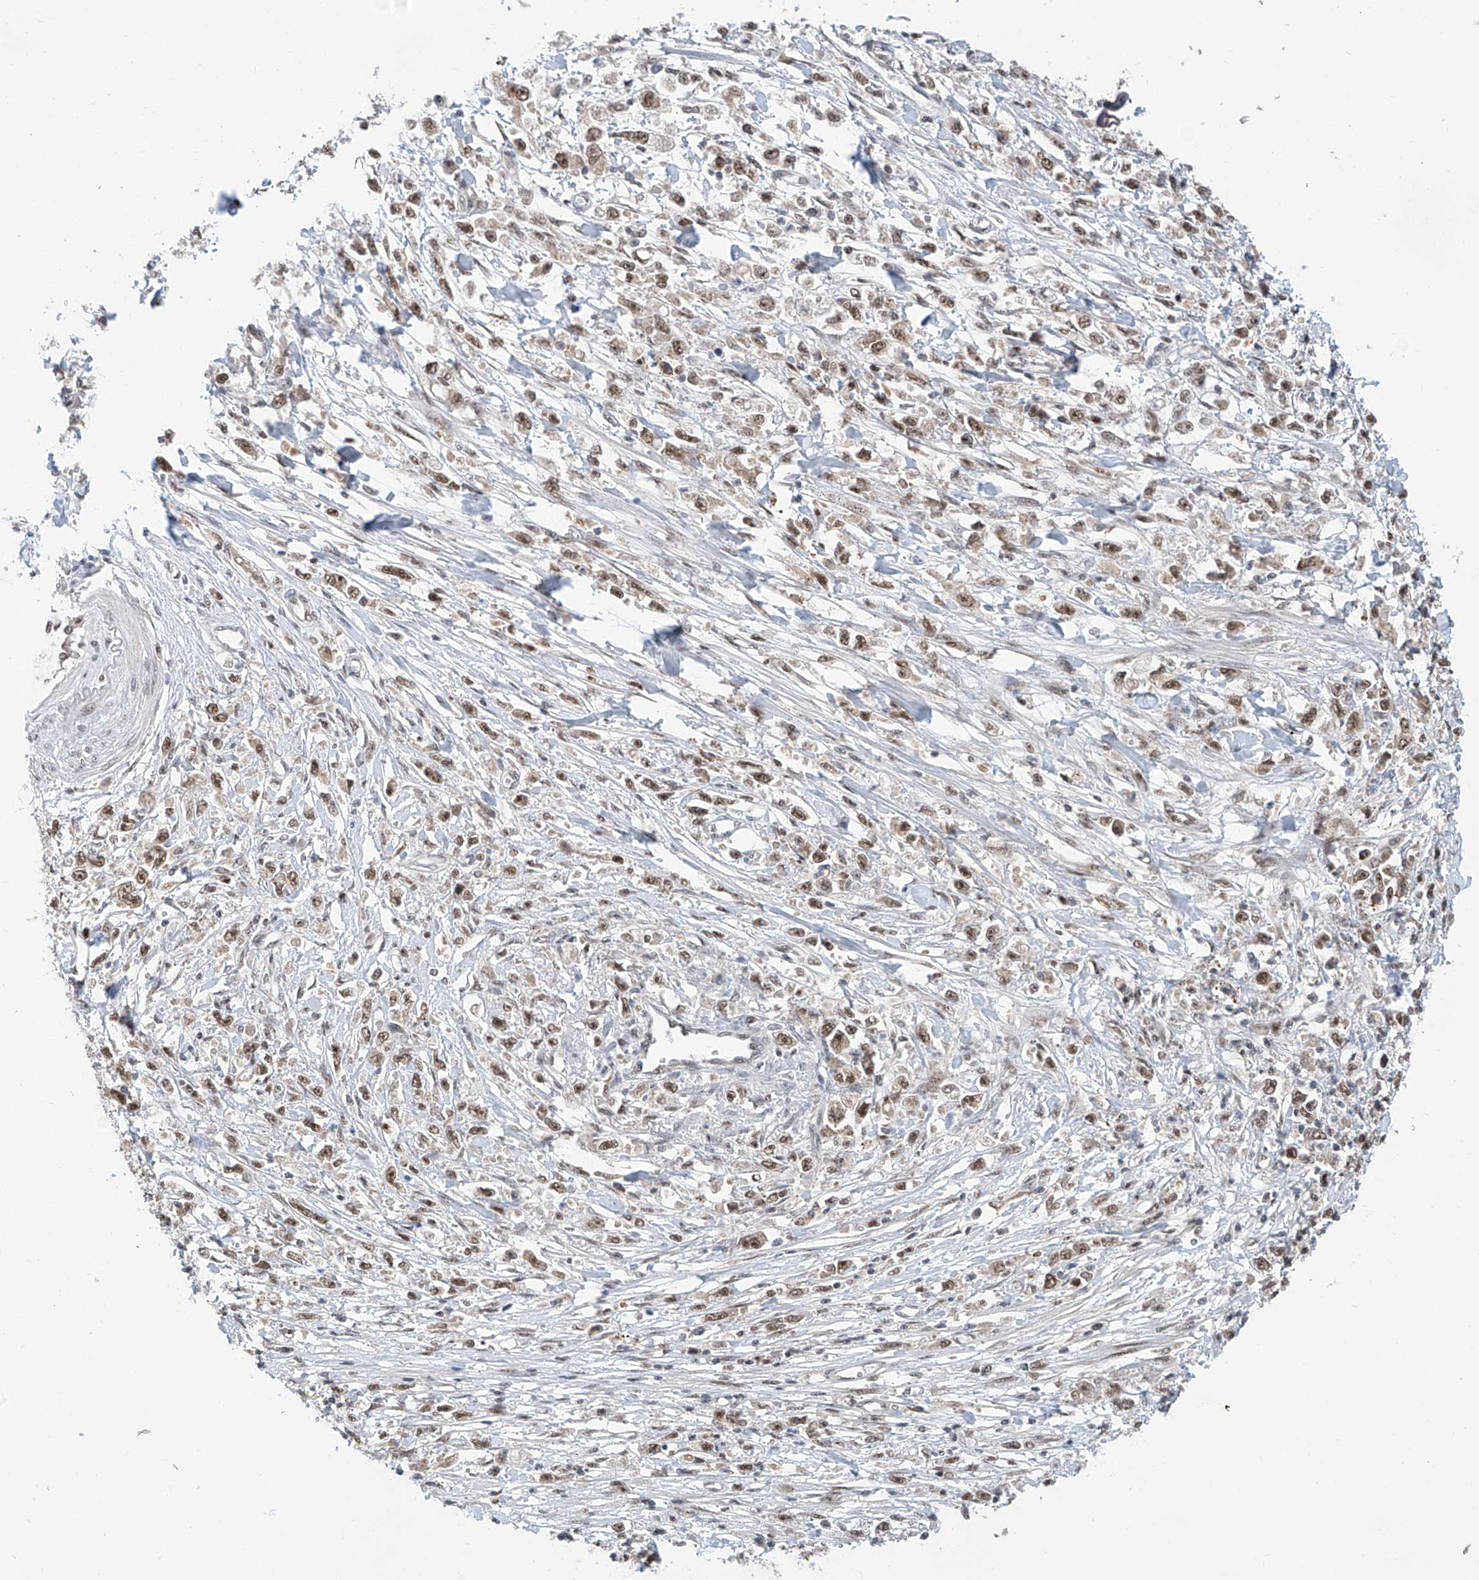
{"staining": {"intensity": "weak", "quantity": ">75%", "location": "nuclear"}, "tissue": "stomach cancer", "cell_type": "Tumor cells", "image_type": "cancer", "snomed": [{"axis": "morphology", "description": "Adenocarcinoma, NOS"}, {"axis": "topography", "description": "Stomach"}], "caption": "The image demonstrates staining of stomach adenocarcinoma, revealing weak nuclear protein expression (brown color) within tumor cells.", "gene": "RPAIN", "patient": {"sex": "female", "age": 59}}